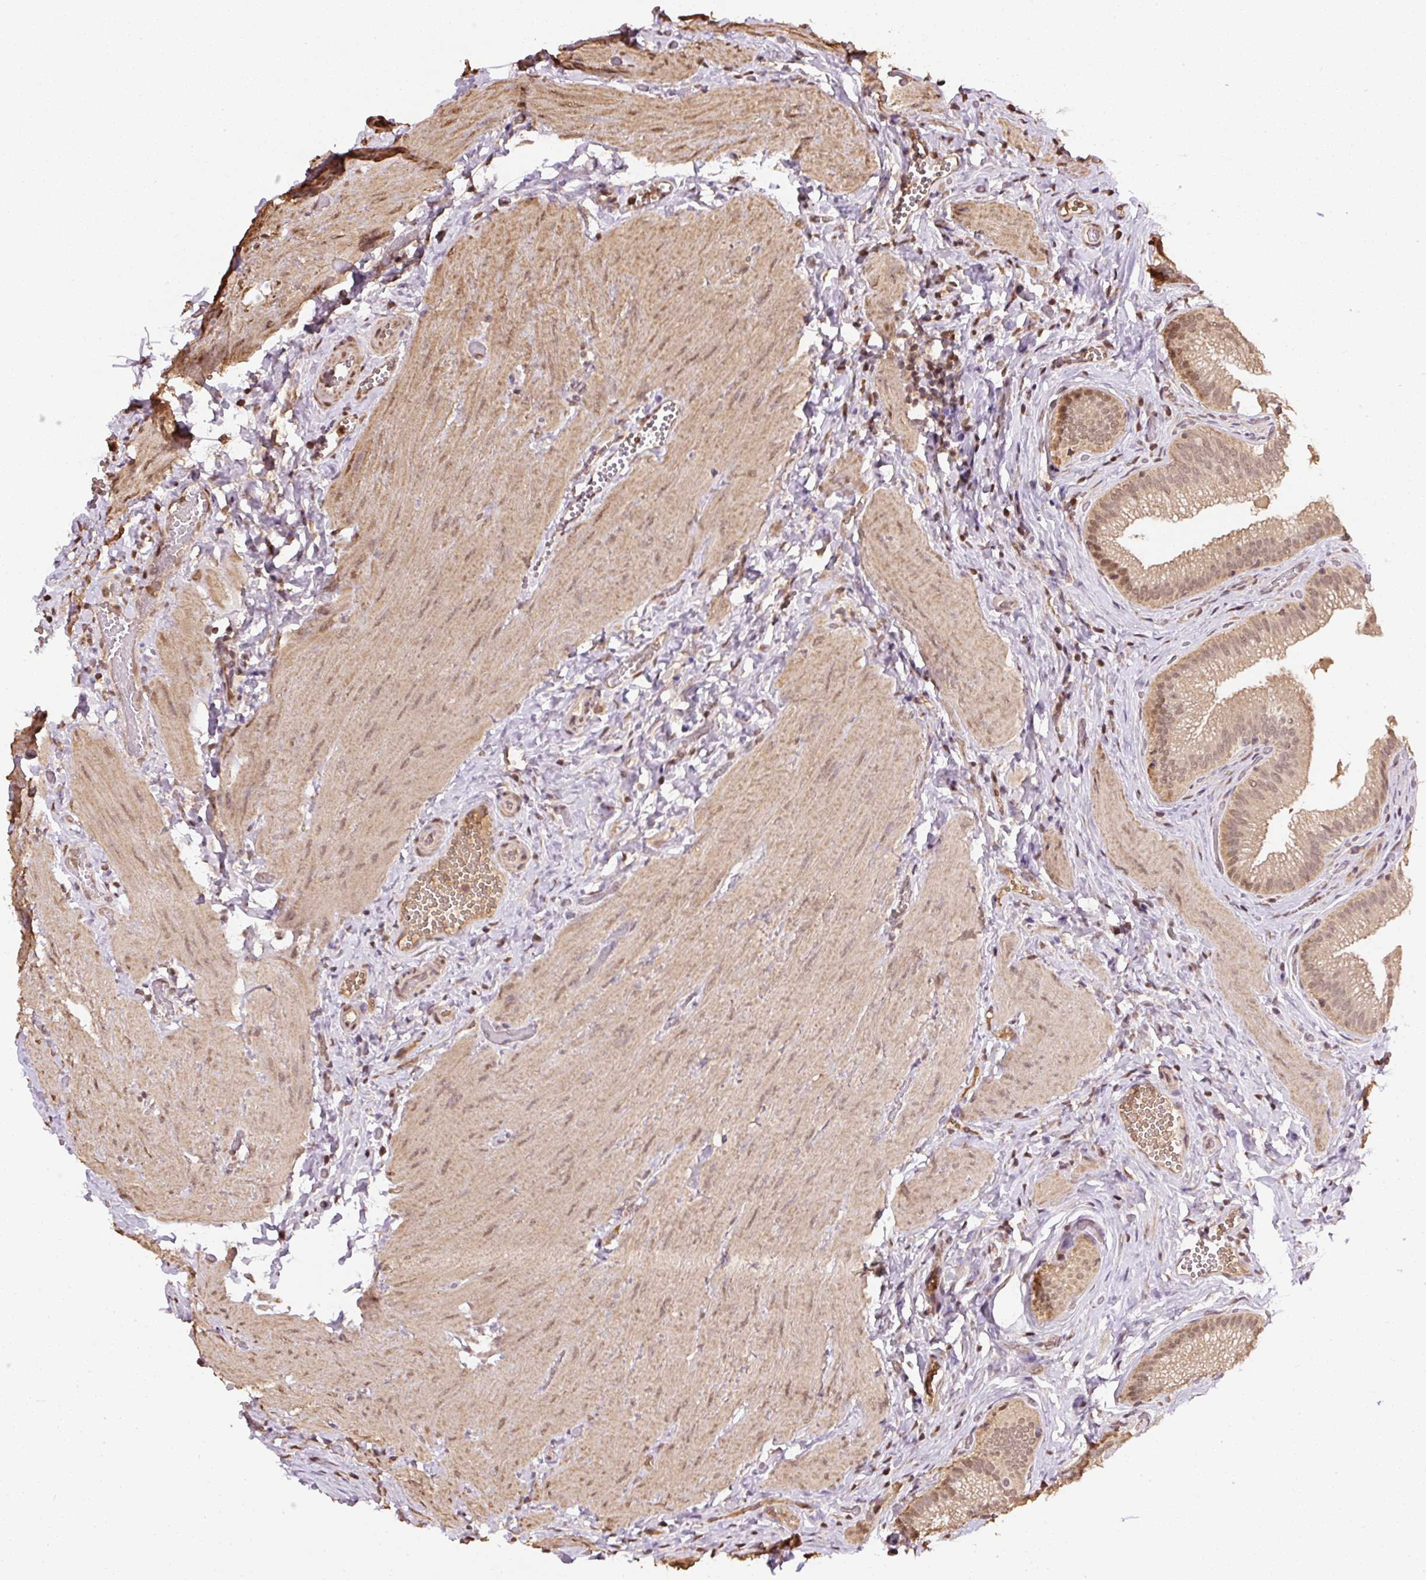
{"staining": {"intensity": "moderate", "quantity": ">75%", "location": "cytoplasmic/membranous,nuclear"}, "tissue": "gallbladder", "cell_type": "Glandular cells", "image_type": "normal", "snomed": [{"axis": "morphology", "description": "Normal tissue, NOS"}, {"axis": "topography", "description": "Gallbladder"}], "caption": "An immunohistochemistry (IHC) micrograph of unremarkable tissue is shown. Protein staining in brown labels moderate cytoplasmic/membranous,nuclear positivity in gallbladder within glandular cells.", "gene": "TMEM170B", "patient": {"sex": "male", "age": 17}}